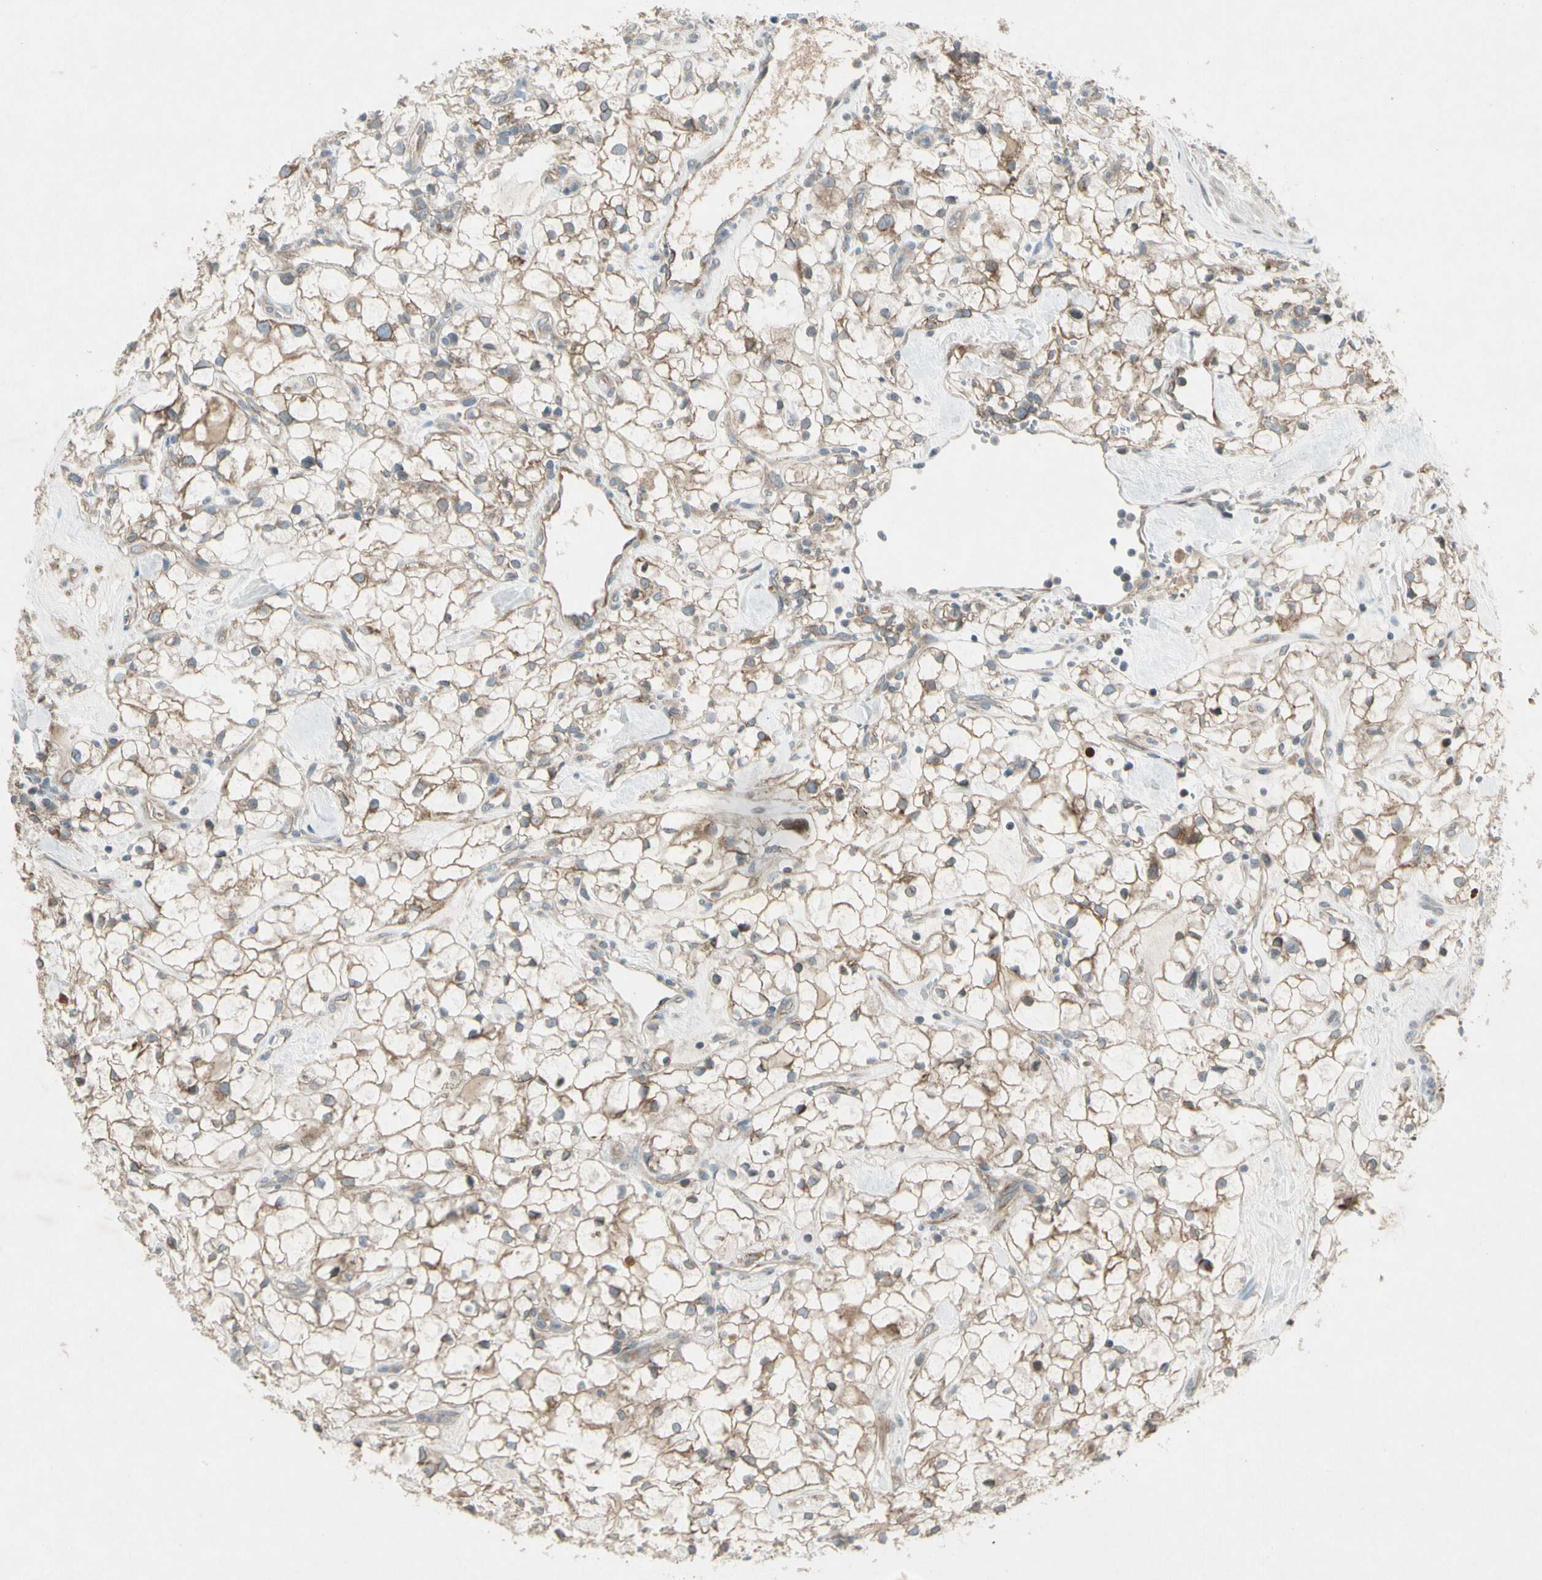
{"staining": {"intensity": "weak", "quantity": ">75%", "location": "cytoplasmic/membranous"}, "tissue": "renal cancer", "cell_type": "Tumor cells", "image_type": "cancer", "snomed": [{"axis": "morphology", "description": "Adenocarcinoma, NOS"}, {"axis": "topography", "description": "Kidney"}], "caption": "Immunohistochemistry of renal cancer (adenocarcinoma) shows low levels of weak cytoplasmic/membranous positivity in approximately >75% of tumor cells. (IHC, brightfield microscopy, high magnification).", "gene": "PANK2", "patient": {"sex": "female", "age": 60}}